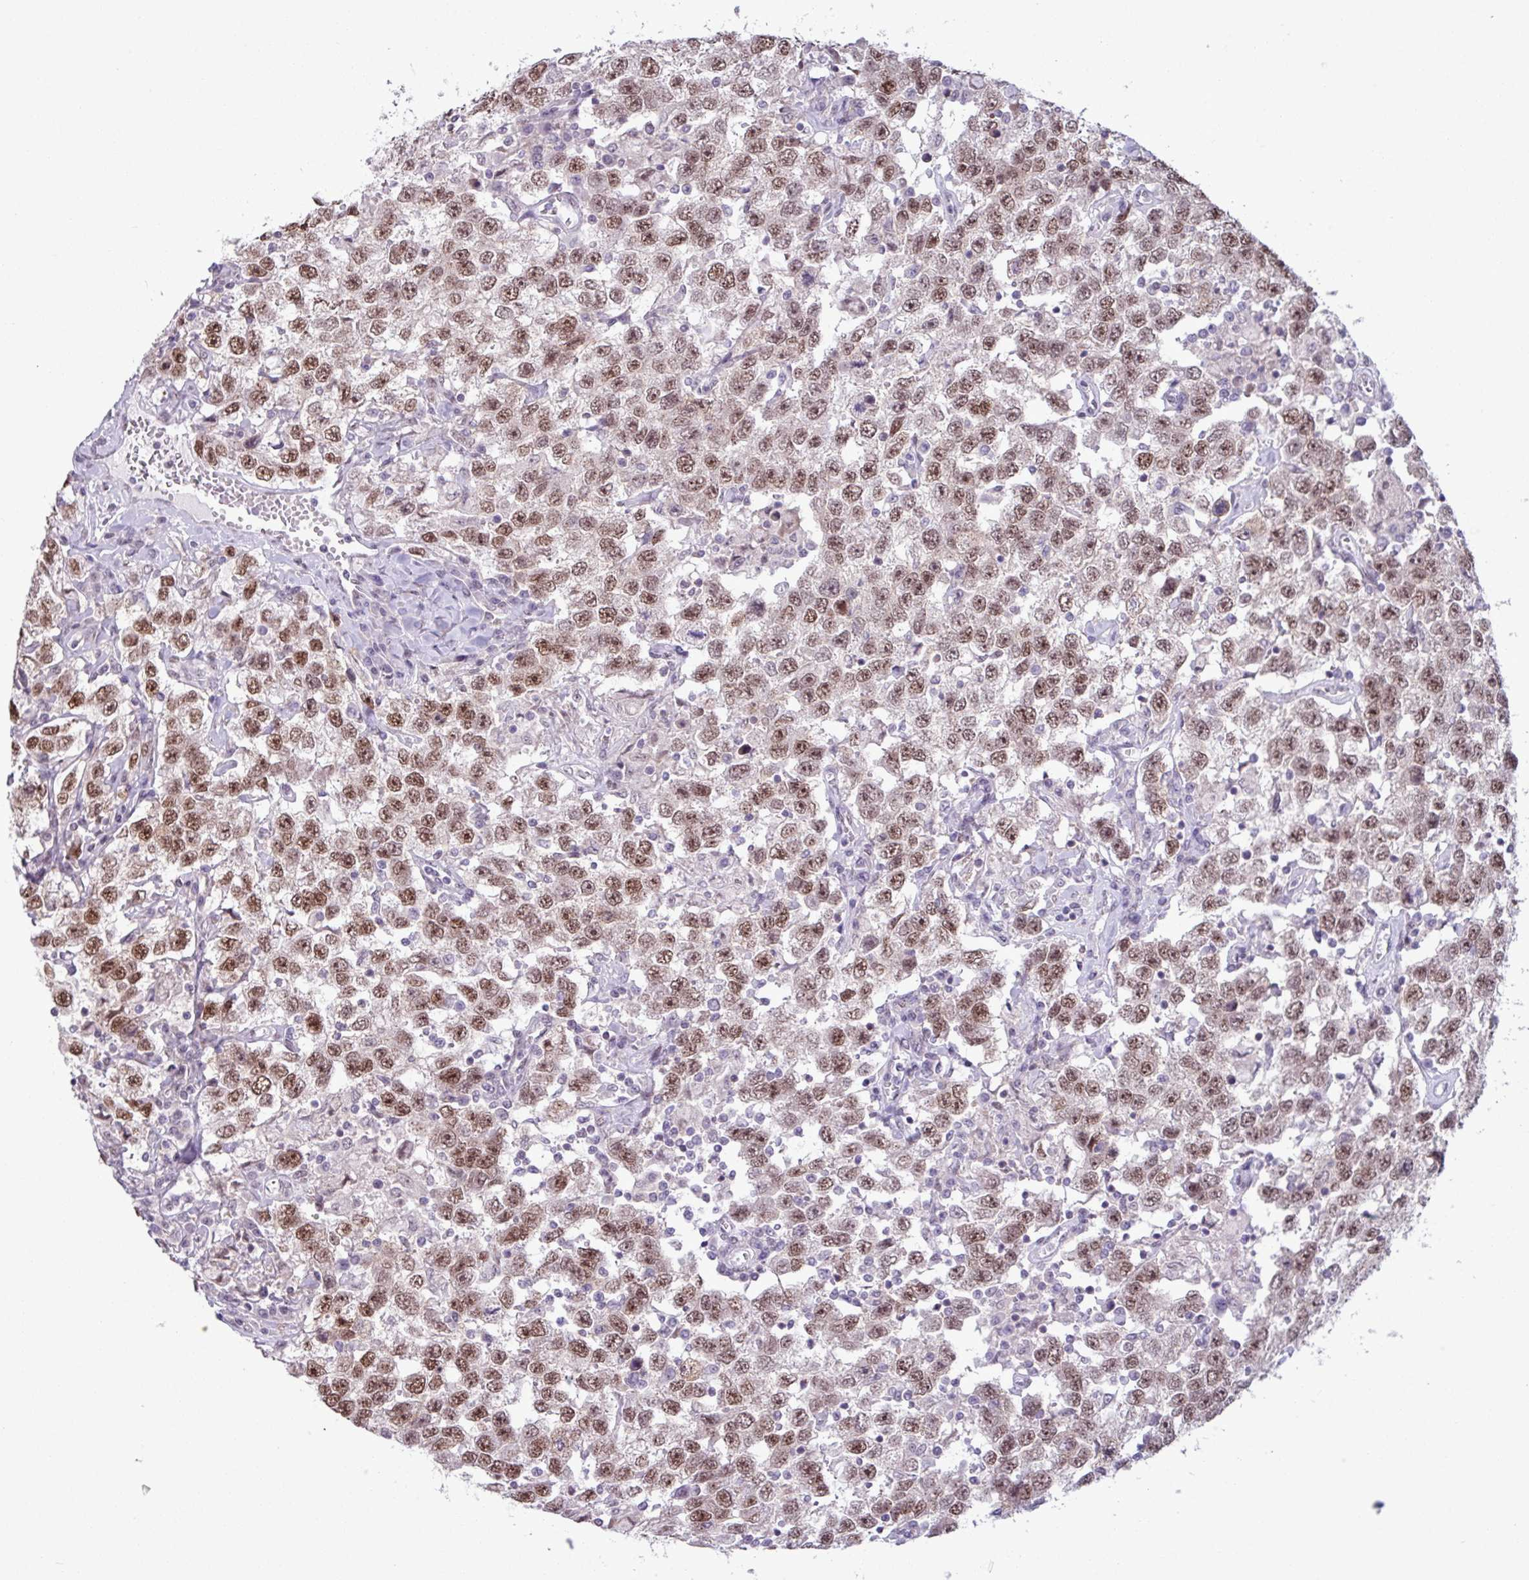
{"staining": {"intensity": "moderate", "quantity": ">75%", "location": "nuclear"}, "tissue": "testis cancer", "cell_type": "Tumor cells", "image_type": "cancer", "snomed": [{"axis": "morphology", "description": "Seminoma, NOS"}, {"axis": "topography", "description": "Testis"}], "caption": "Protein expression analysis of testis seminoma reveals moderate nuclear positivity in approximately >75% of tumor cells.", "gene": "NOTCH2", "patient": {"sex": "male", "age": 41}}